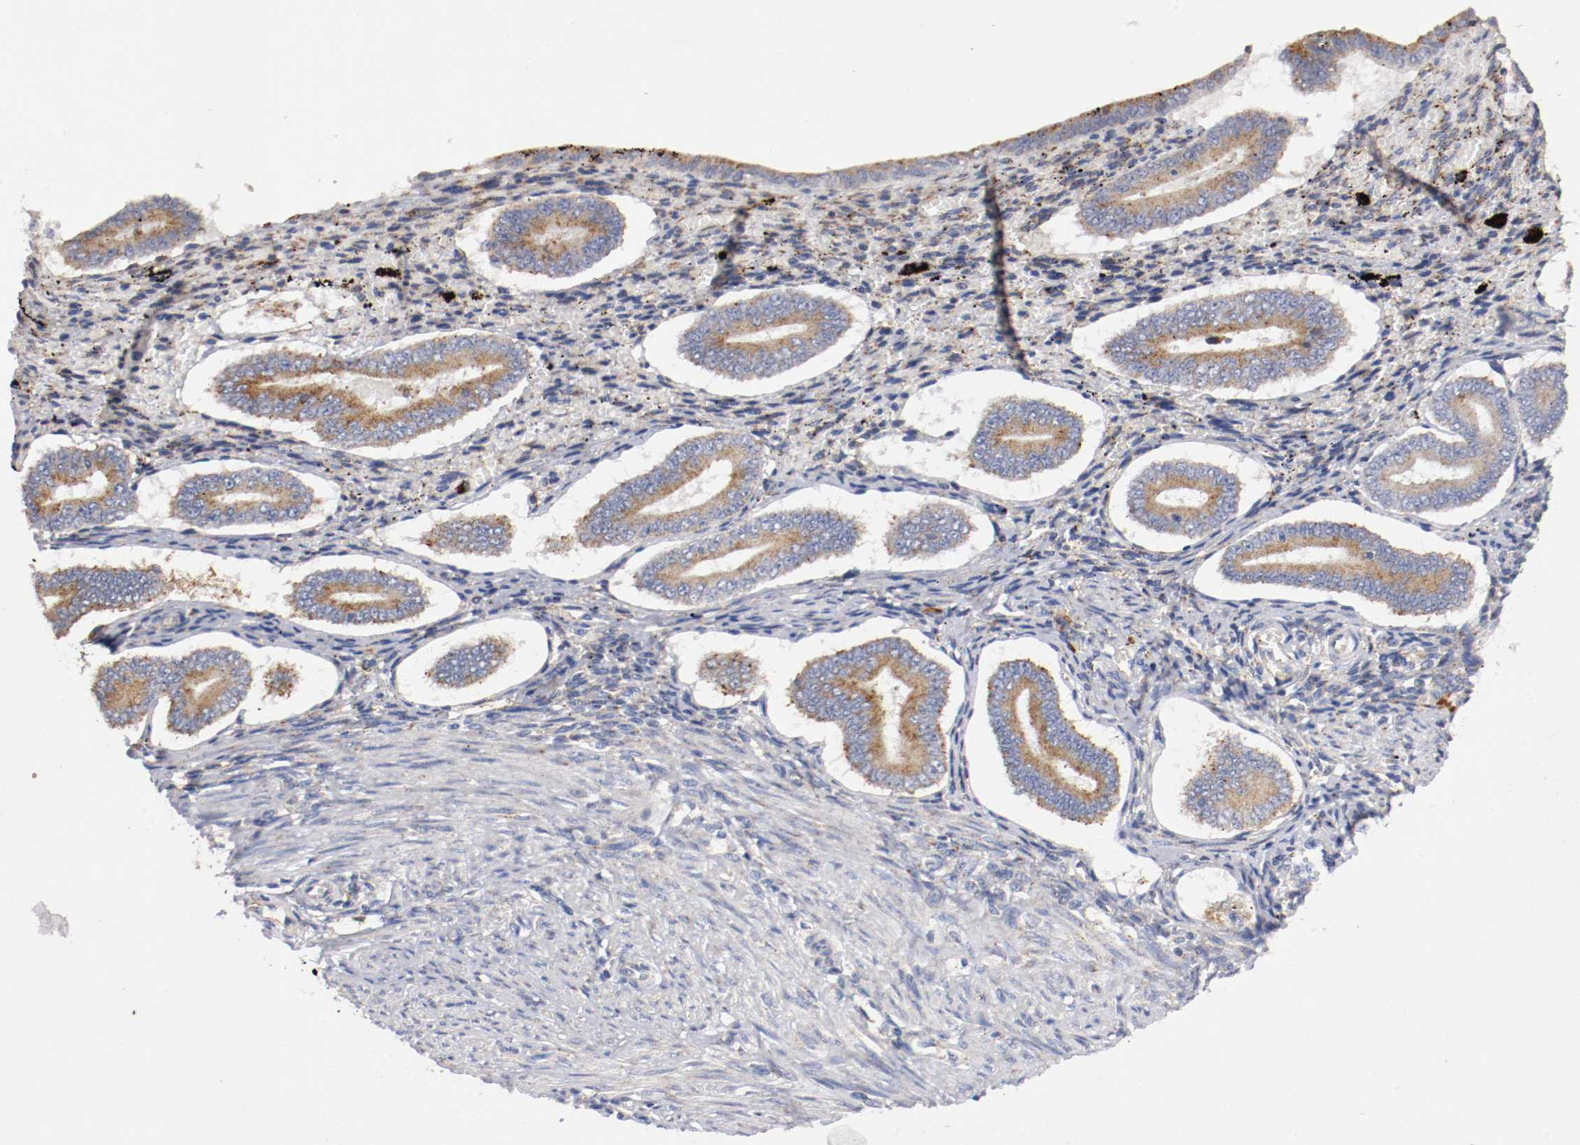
{"staining": {"intensity": "moderate", "quantity": "25%-75%", "location": "cytoplasmic/membranous"}, "tissue": "endometrium", "cell_type": "Cells in endometrial stroma", "image_type": "normal", "snomed": [{"axis": "morphology", "description": "Normal tissue, NOS"}, {"axis": "topography", "description": "Endometrium"}], "caption": "Immunohistochemistry photomicrograph of normal endometrium stained for a protein (brown), which reveals medium levels of moderate cytoplasmic/membranous positivity in about 25%-75% of cells in endometrial stroma.", "gene": "TRAF2", "patient": {"sex": "female", "age": 42}}